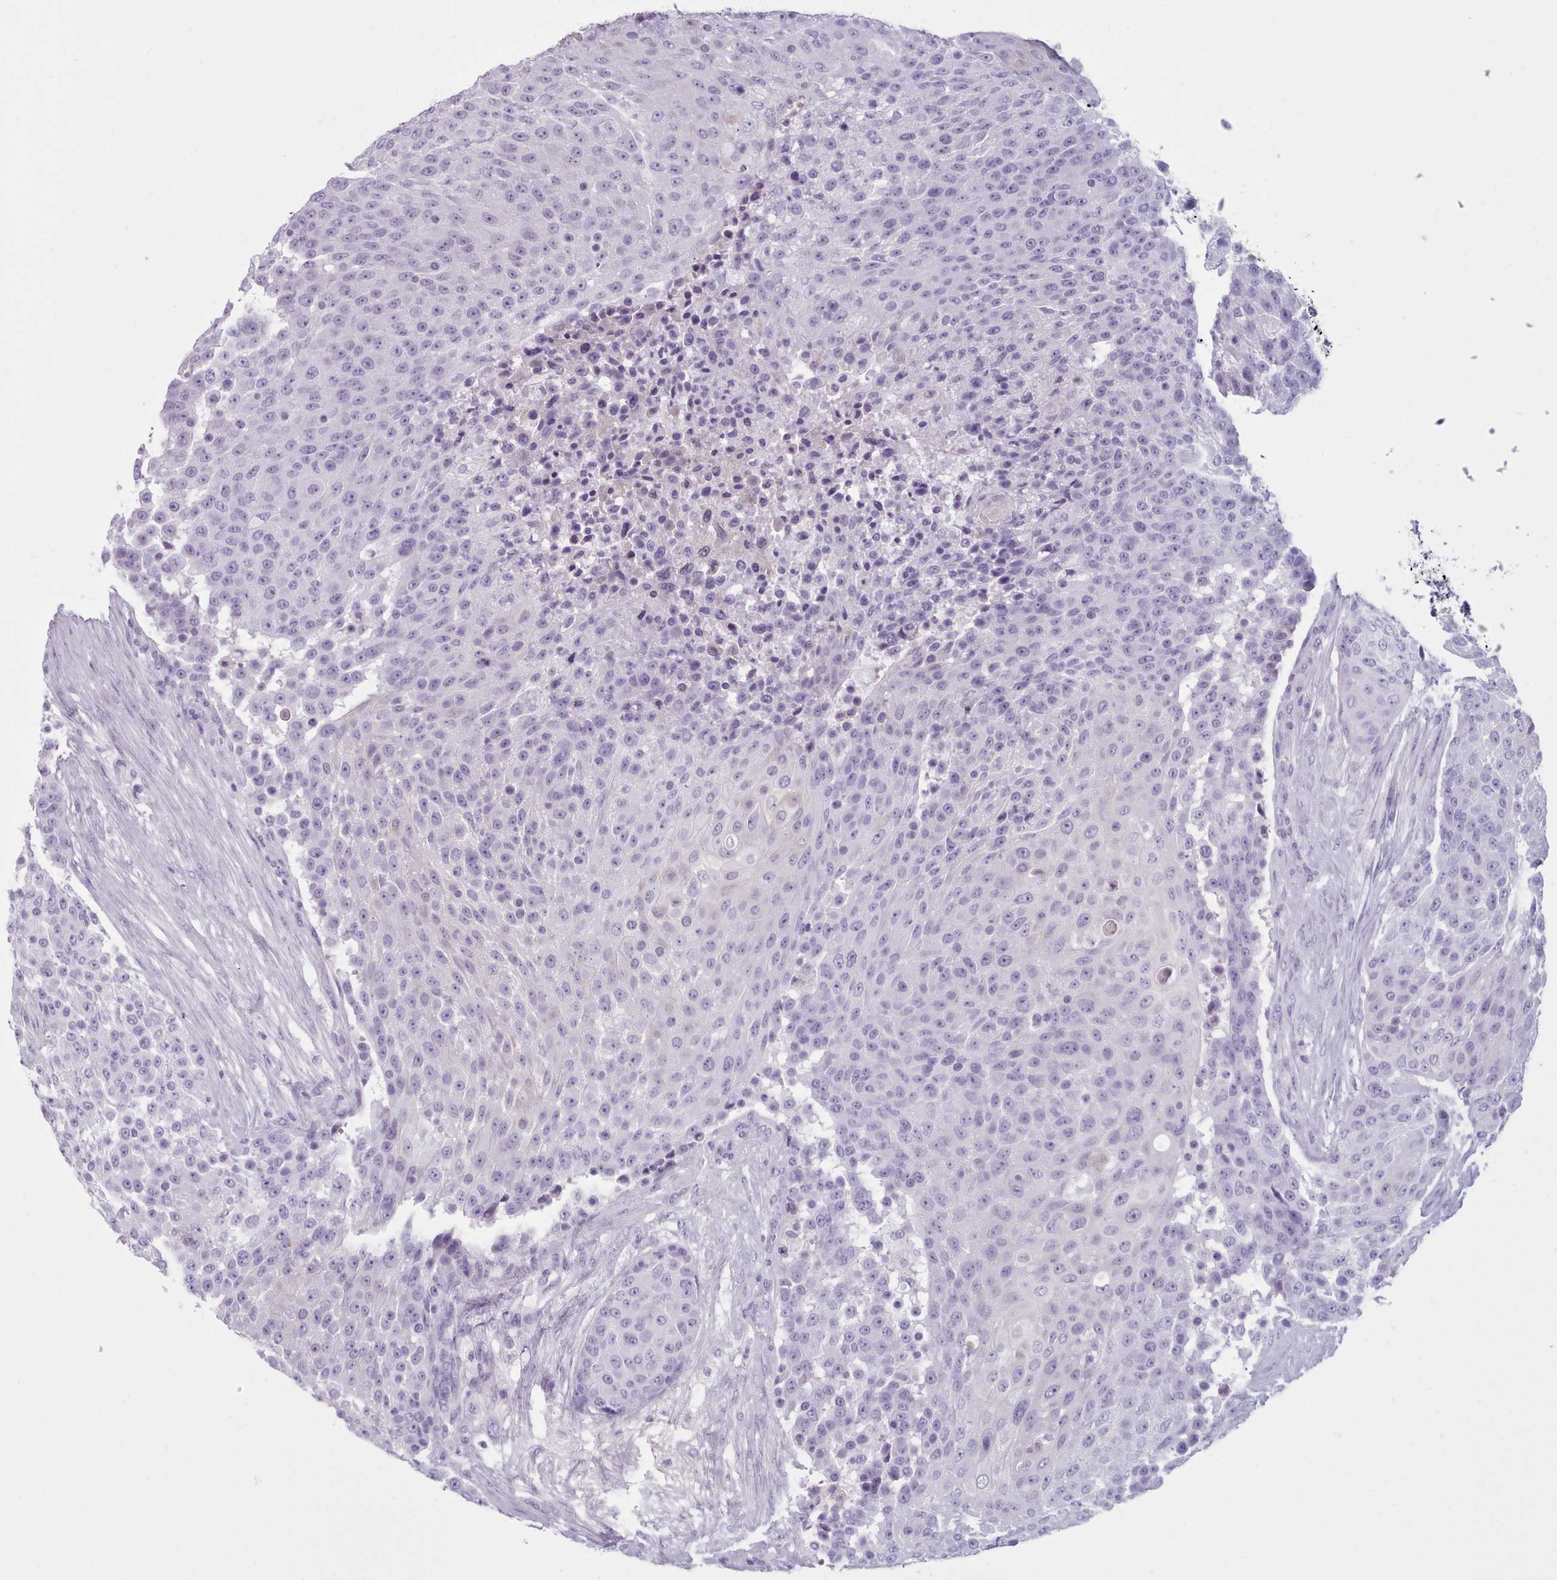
{"staining": {"intensity": "negative", "quantity": "none", "location": "none"}, "tissue": "urothelial cancer", "cell_type": "Tumor cells", "image_type": "cancer", "snomed": [{"axis": "morphology", "description": "Urothelial carcinoma, High grade"}, {"axis": "topography", "description": "Urinary bladder"}], "caption": "Tumor cells are negative for brown protein staining in urothelial carcinoma (high-grade).", "gene": "ZNF43", "patient": {"sex": "female", "age": 63}}